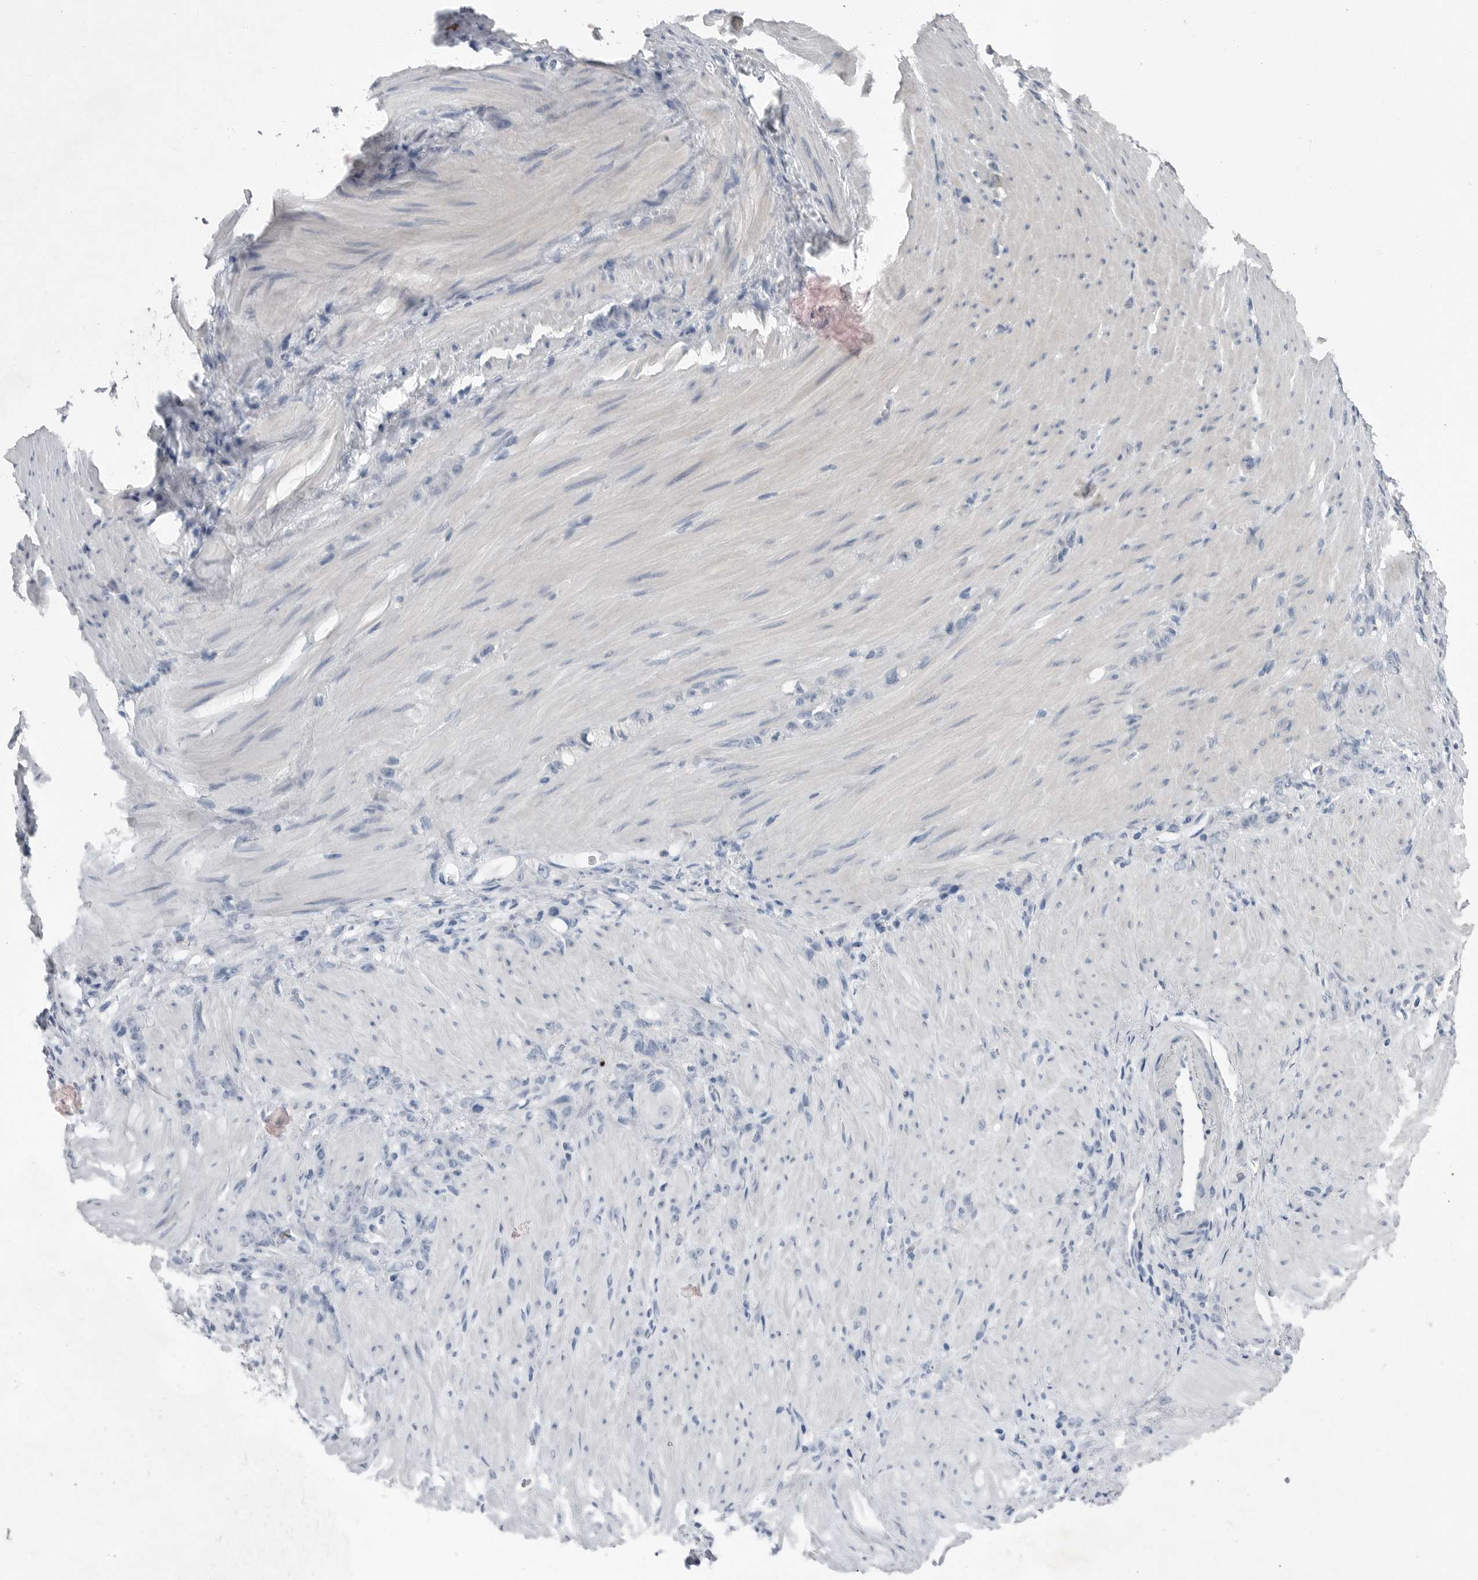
{"staining": {"intensity": "negative", "quantity": "none", "location": "none"}, "tissue": "stomach cancer", "cell_type": "Tumor cells", "image_type": "cancer", "snomed": [{"axis": "morphology", "description": "Normal tissue, NOS"}, {"axis": "morphology", "description": "Adenocarcinoma, NOS"}, {"axis": "topography", "description": "Stomach"}], "caption": "Stomach cancer (adenocarcinoma) stained for a protein using immunohistochemistry (IHC) exhibits no staining tumor cells.", "gene": "SCP2", "patient": {"sex": "male", "age": 82}}